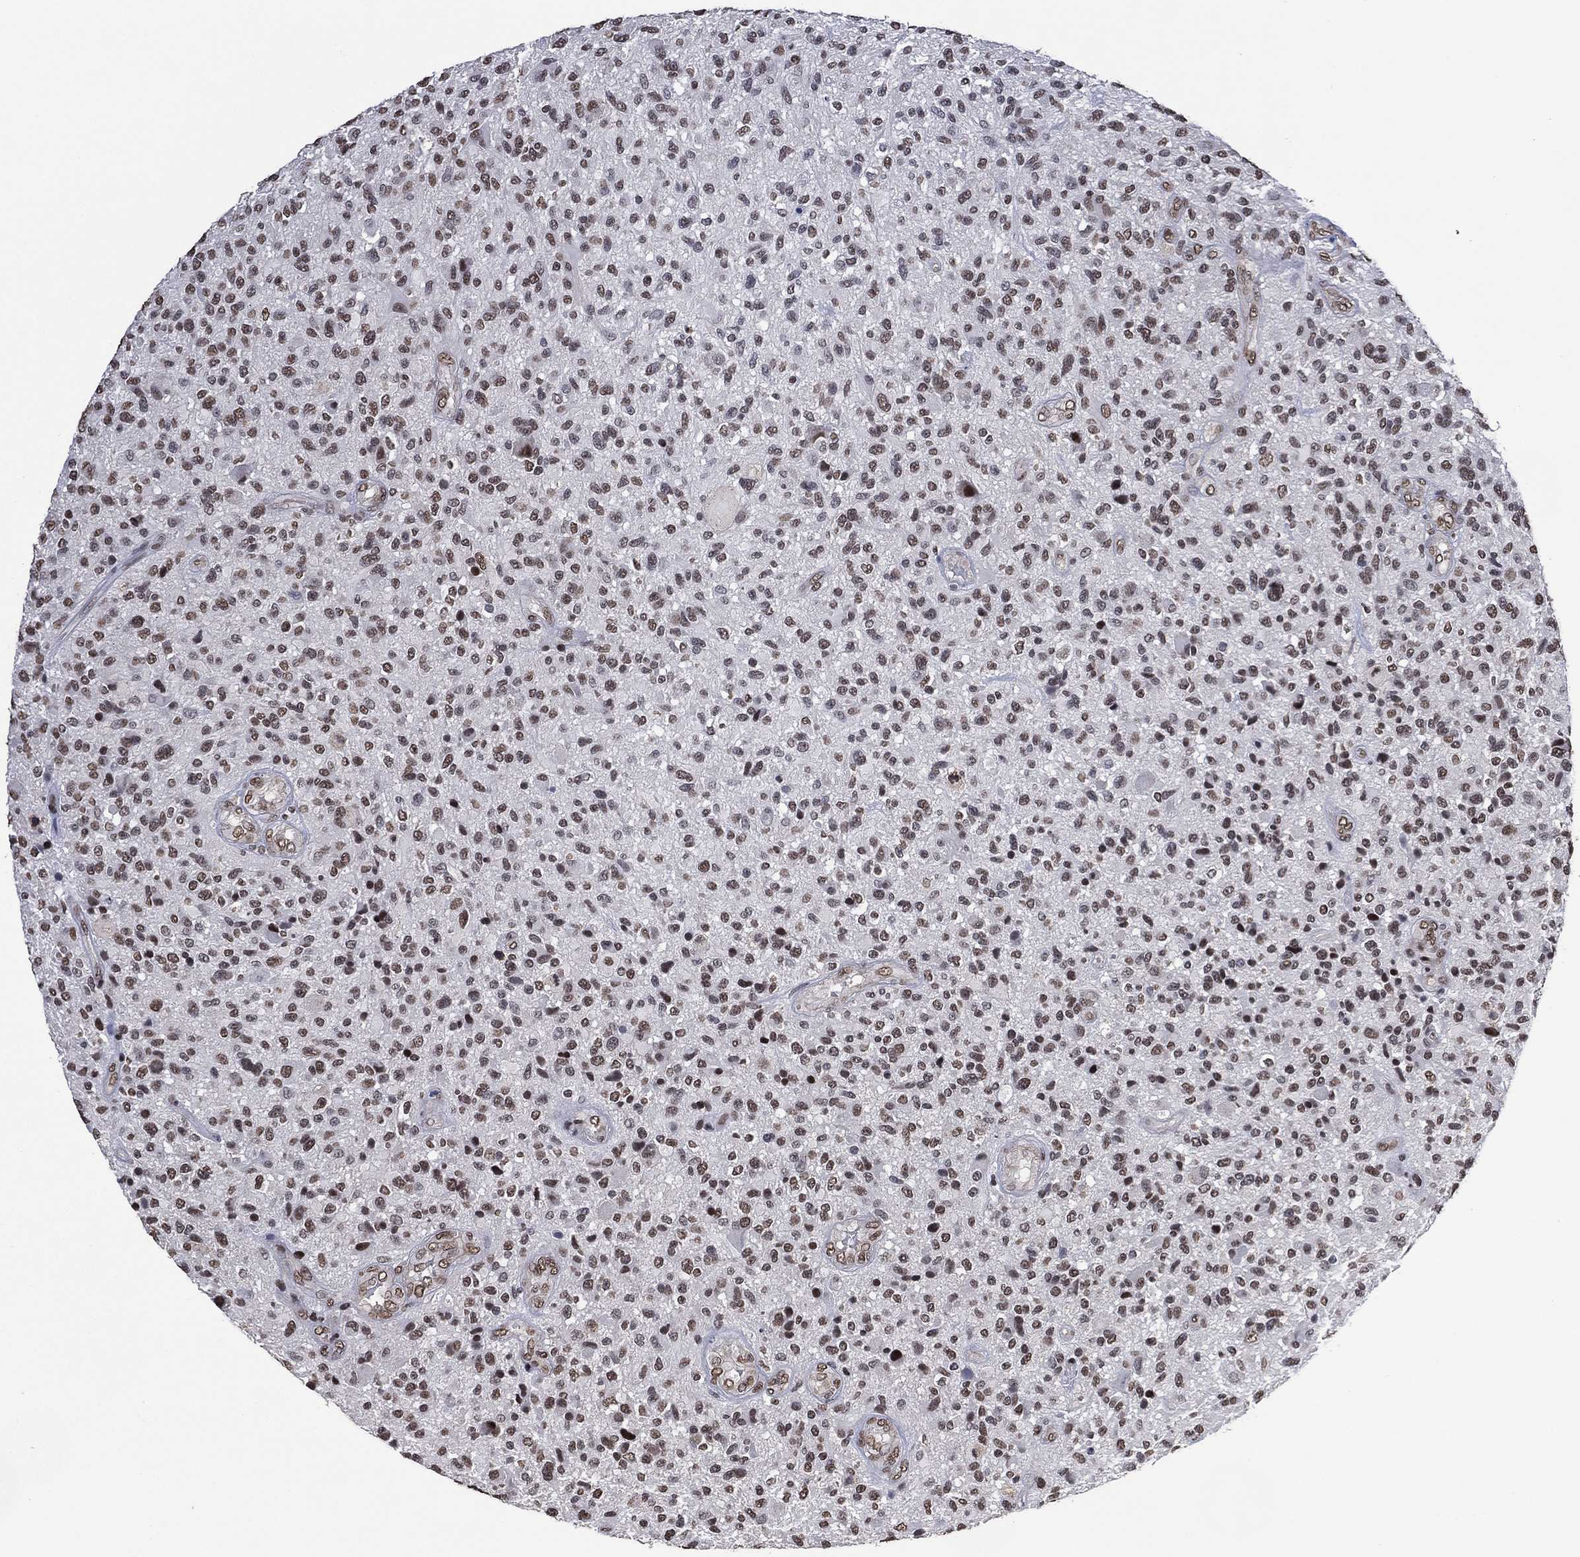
{"staining": {"intensity": "weak", "quantity": "25%-75%", "location": "nuclear"}, "tissue": "glioma", "cell_type": "Tumor cells", "image_type": "cancer", "snomed": [{"axis": "morphology", "description": "Glioma, malignant, High grade"}, {"axis": "topography", "description": "Brain"}], "caption": "Immunohistochemistry of human malignant glioma (high-grade) reveals low levels of weak nuclear staining in about 25%-75% of tumor cells. (DAB IHC with brightfield microscopy, high magnification).", "gene": "EHMT1", "patient": {"sex": "male", "age": 47}}